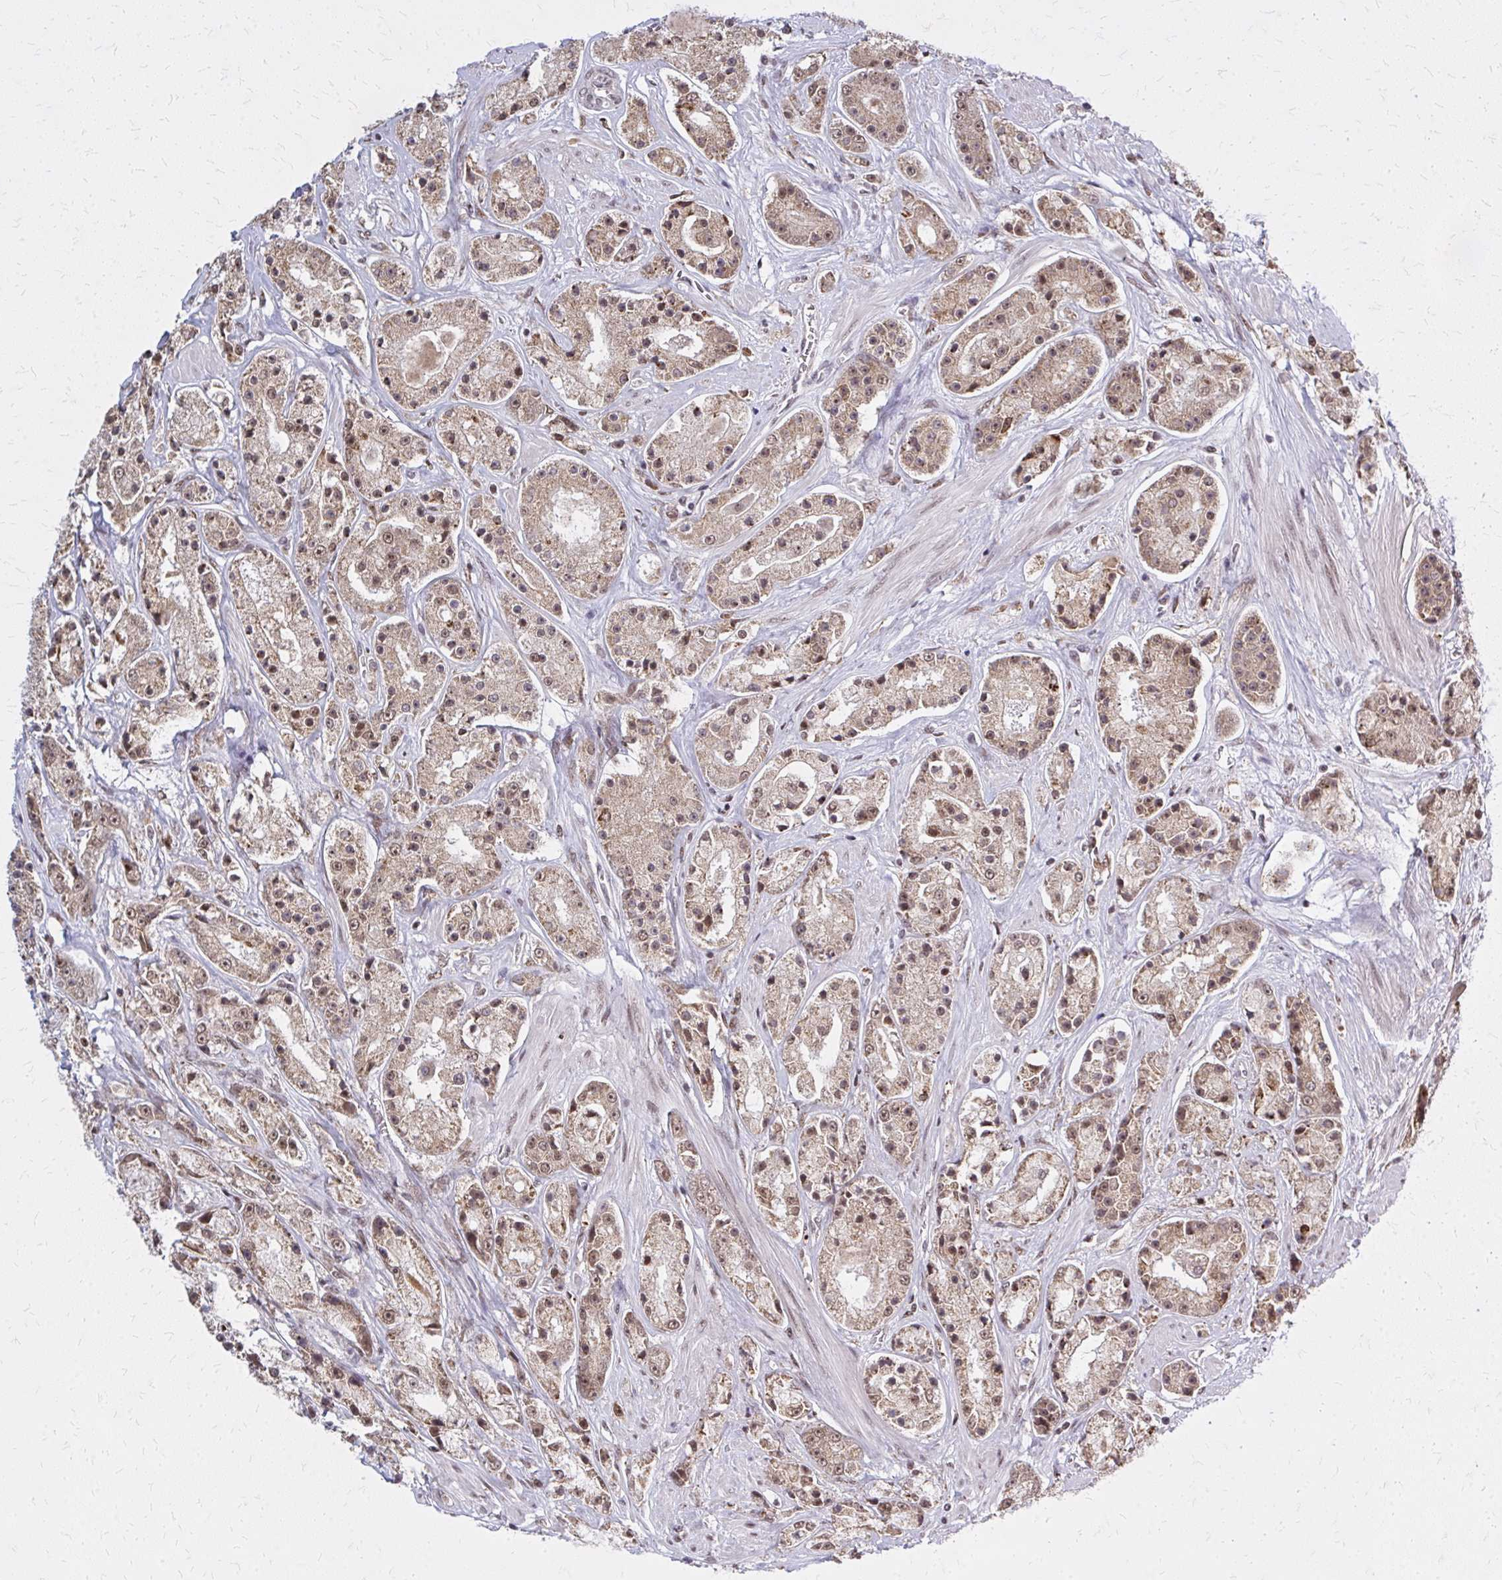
{"staining": {"intensity": "moderate", "quantity": ">75%", "location": "nuclear"}, "tissue": "prostate cancer", "cell_type": "Tumor cells", "image_type": "cancer", "snomed": [{"axis": "morphology", "description": "Adenocarcinoma, High grade"}, {"axis": "topography", "description": "Prostate"}], "caption": "Human prostate cancer (high-grade adenocarcinoma) stained with a brown dye displays moderate nuclear positive positivity in about >75% of tumor cells.", "gene": "HDAC3", "patient": {"sex": "male", "age": 67}}